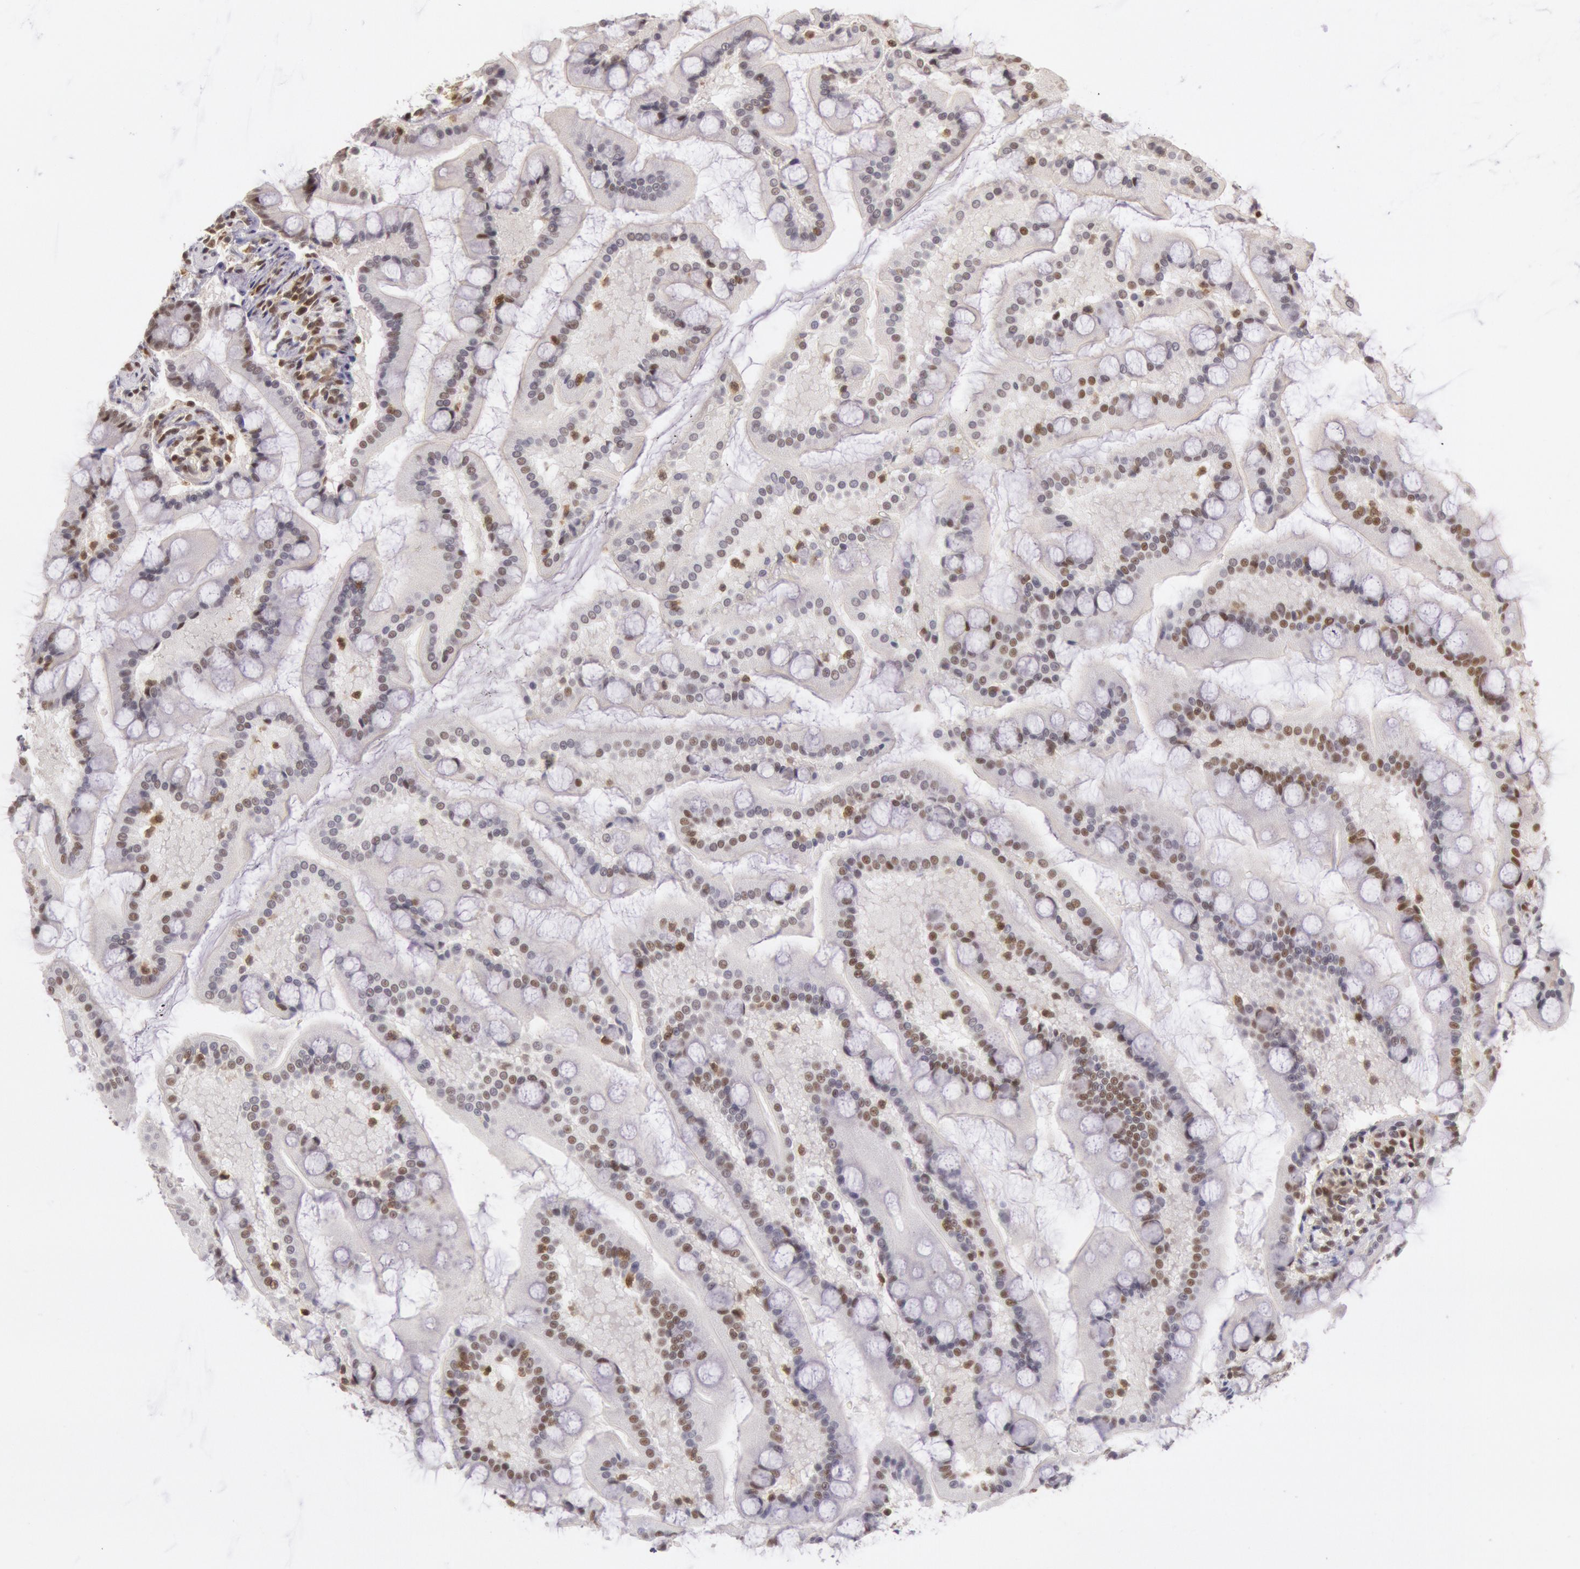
{"staining": {"intensity": "strong", "quantity": ">75%", "location": "nuclear"}, "tissue": "small intestine", "cell_type": "Glandular cells", "image_type": "normal", "snomed": [{"axis": "morphology", "description": "Normal tissue, NOS"}, {"axis": "topography", "description": "Small intestine"}], "caption": "A photomicrograph showing strong nuclear staining in about >75% of glandular cells in unremarkable small intestine, as visualized by brown immunohistochemical staining.", "gene": "ESS2", "patient": {"sex": "male", "age": 41}}